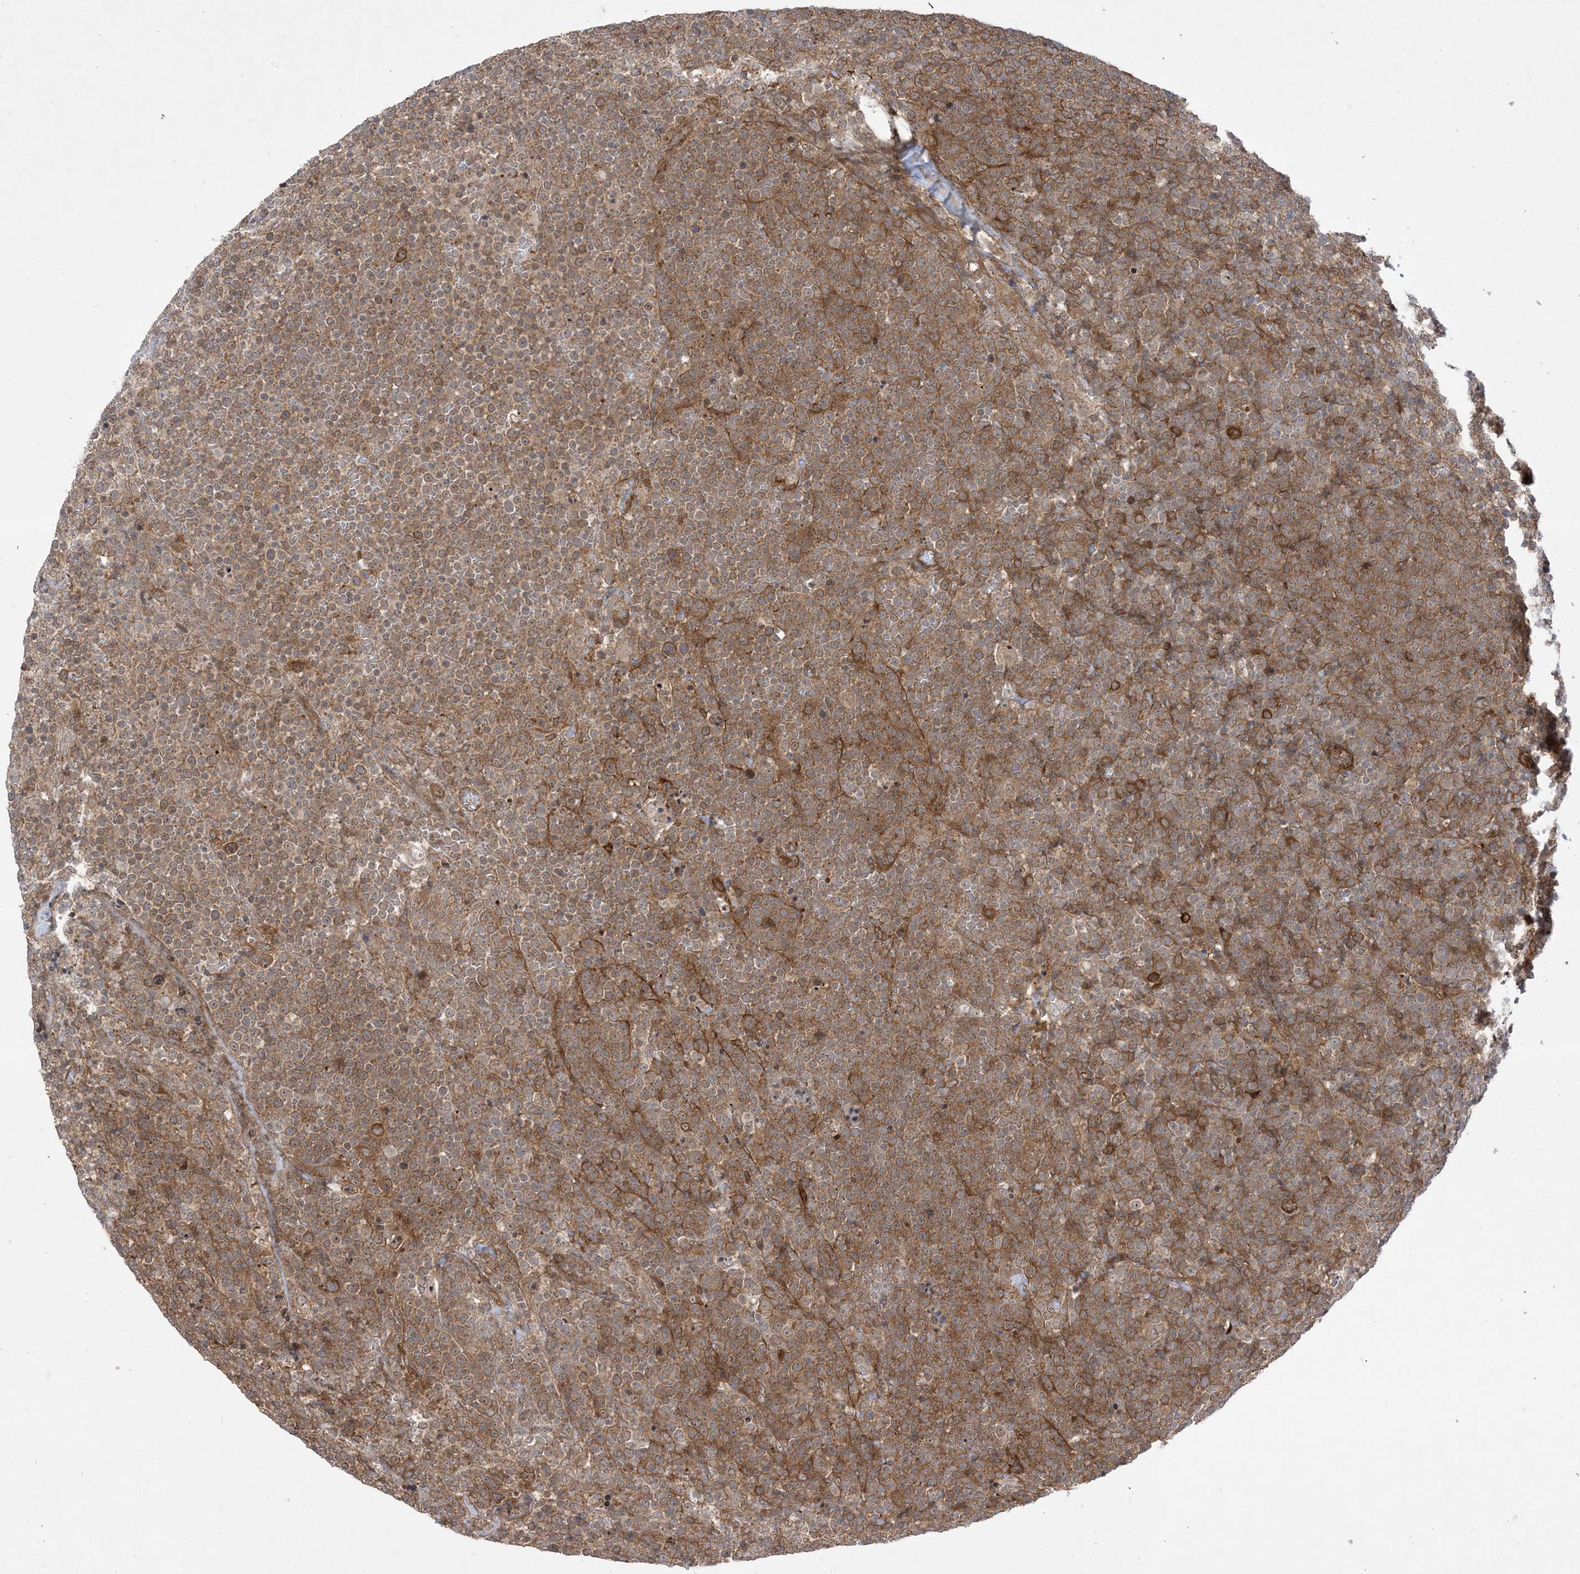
{"staining": {"intensity": "moderate", "quantity": ">75%", "location": "cytoplasmic/membranous,nuclear"}, "tissue": "lymphoma", "cell_type": "Tumor cells", "image_type": "cancer", "snomed": [{"axis": "morphology", "description": "Malignant lymphoma, non-Hodgkin's type, High grade"}, {"axis": "topography", "description": "Lymph node"}], "caption": "IHC micrograph of neoplastic tissue: lymphoma stained using immunohistochemistry reveals medium levels of moderate protein expression localized specifically in the cytoplasmic/membranous and nuclear of tumor cells, appearing as a cytoplasmic/membranous and nuclear brown color.", "gene": "SOGA3", "patient": {"sex": "male", "age": 61}}